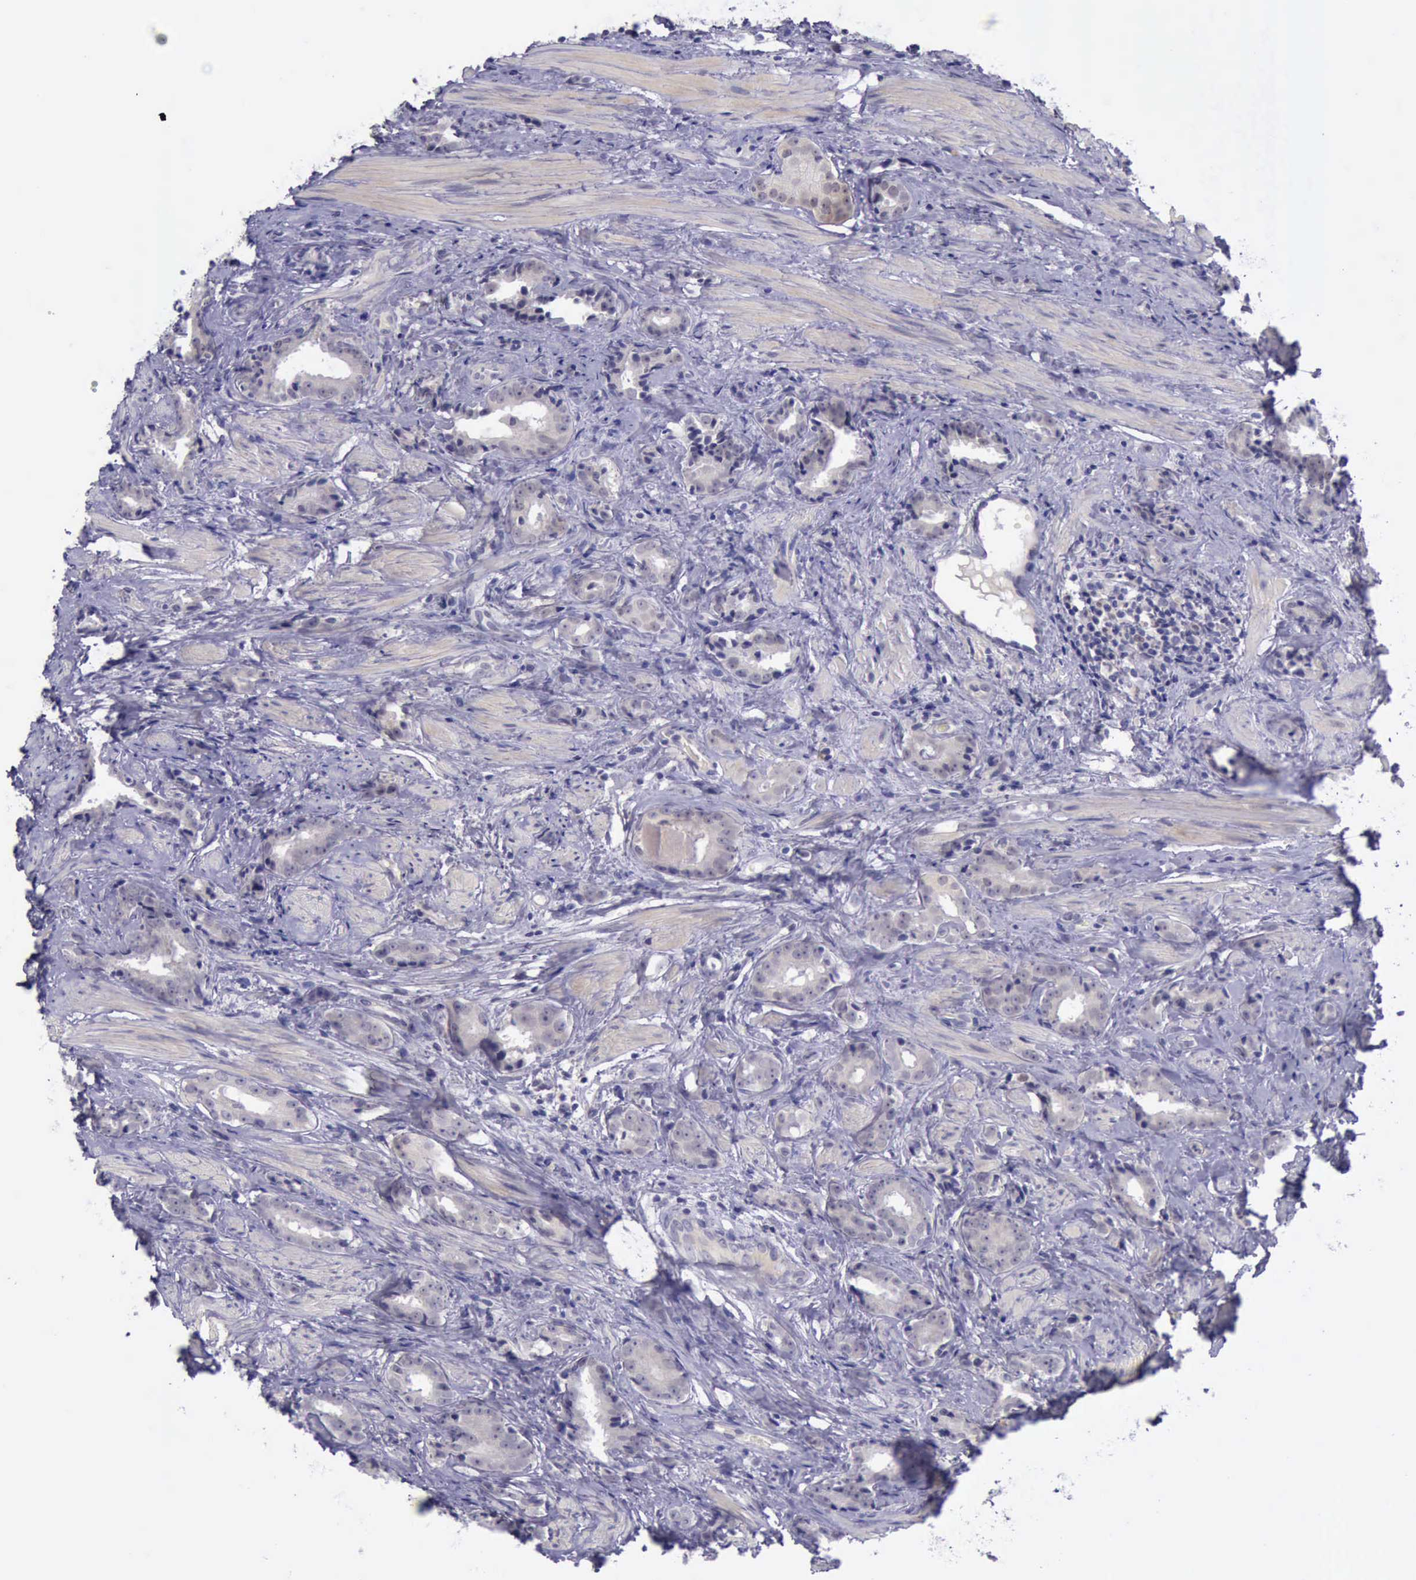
{"staining": {"intensity": "weak", "quantity": "25%-75%", "location": "cytoplasmic/membranous"}, "tissue": "prostate cancer", "cell_type": "Tumor cells", "image_type": "cancer", "snomed": [{"axis": "morphology", "description": "Adenocarcinoma, Medium grade"}, {"axis": "topography", "description": "Prostate"}], "caption": "Protein expression analysis of human prostate cancer reveals weak cytoplasmic/membranous positivity in about 25%-75% of tumor cells.", "gene": "ARNT2", "patient": {"sex": "male", "age": 53}}